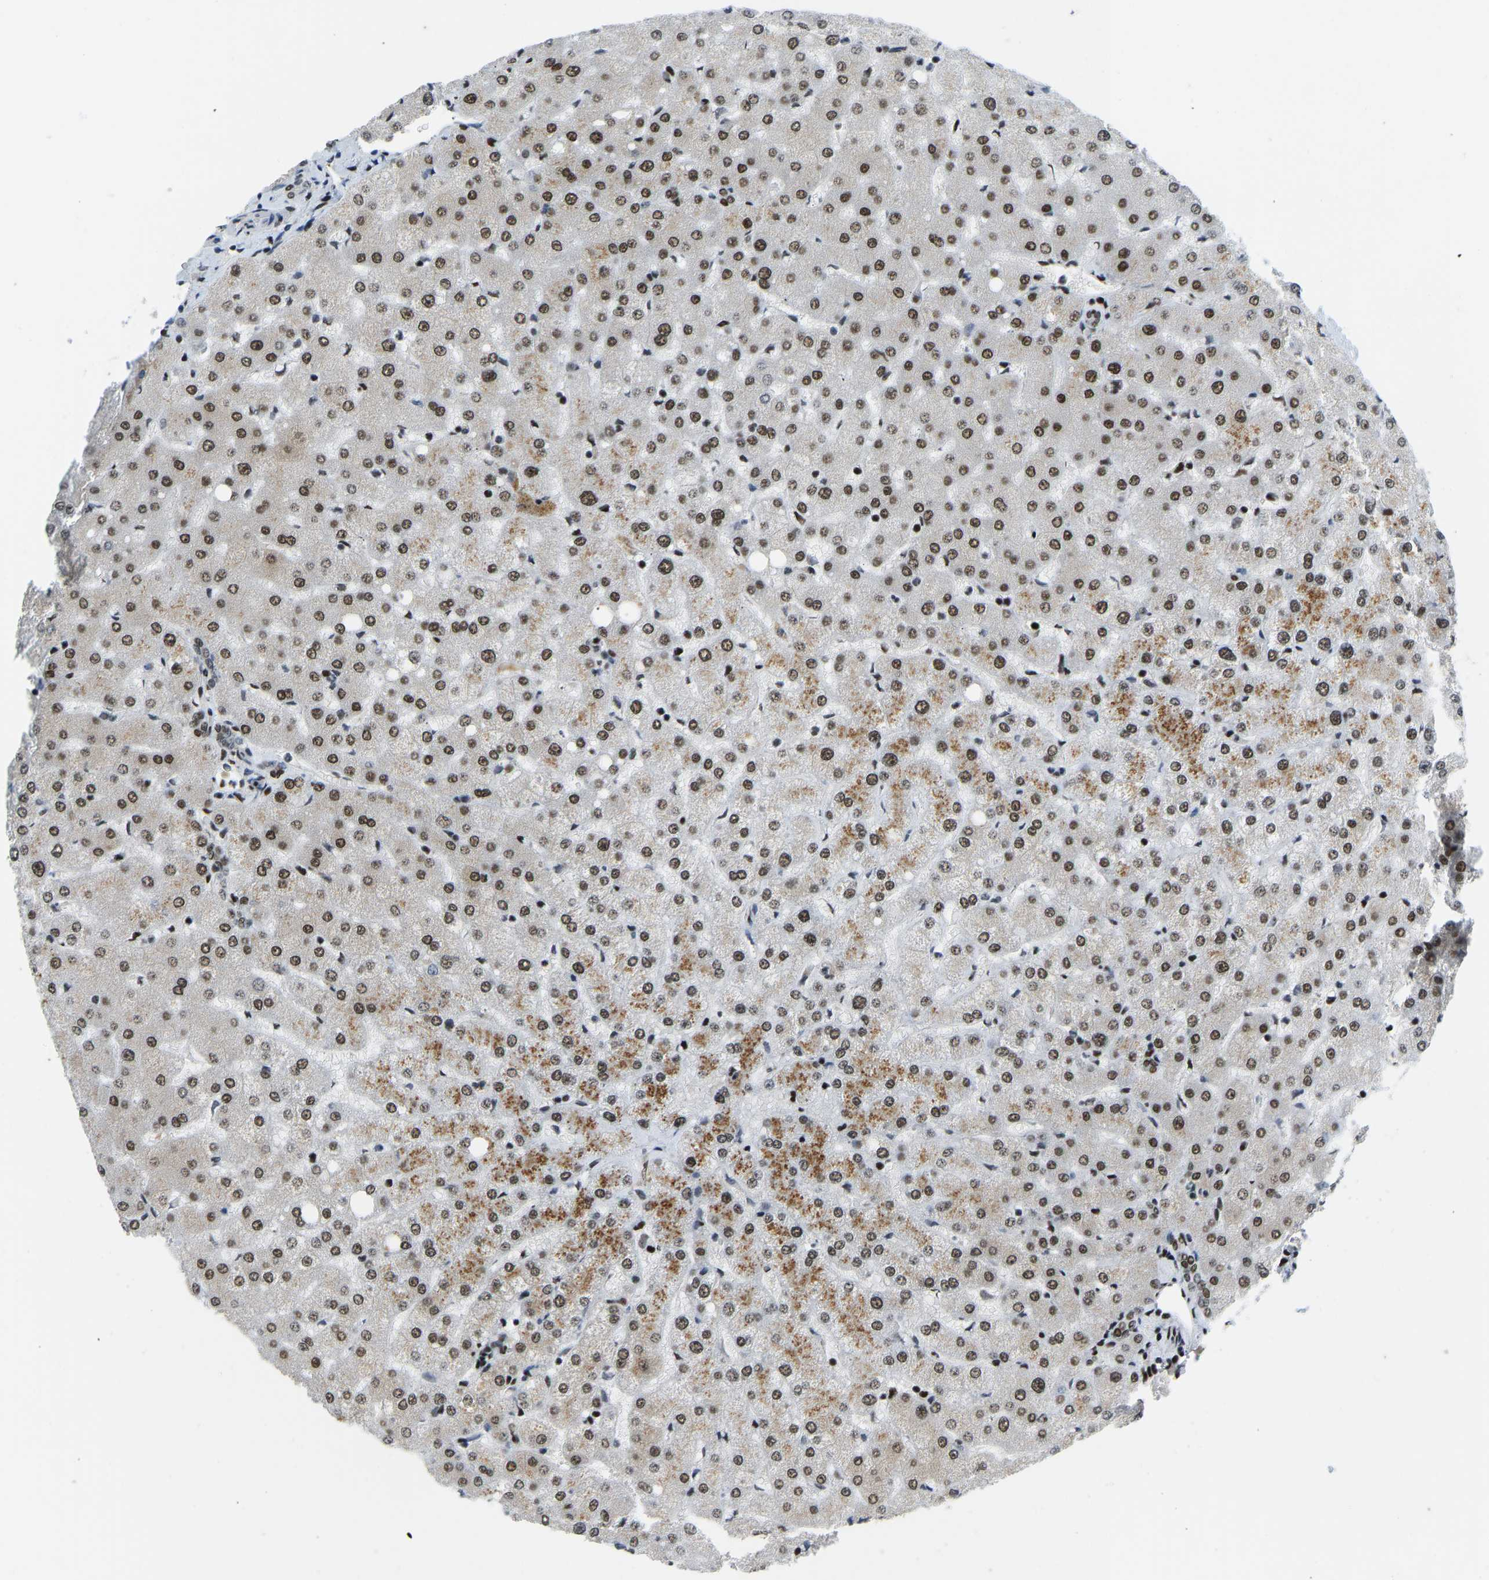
{"staining": {"intensity": "moderate", "quantity": "25%-75%", "location": "nuclear"}, "tissue": "liver", "cell_type": "Cholangiocytes", "image_type": "normal", "snomed": [{"axis": "morphology", "description": "Normal tissue, NOS"}, {"axis": "topography", "description": "Liver"}], "caption": "Immunohistochemical staining of normal human liver shows moderate nuclear protein positivity in about 25%-75% of cholangiocytes.", "gene": "FOXK1", "patient": {"sex": "female", "age": 54}}